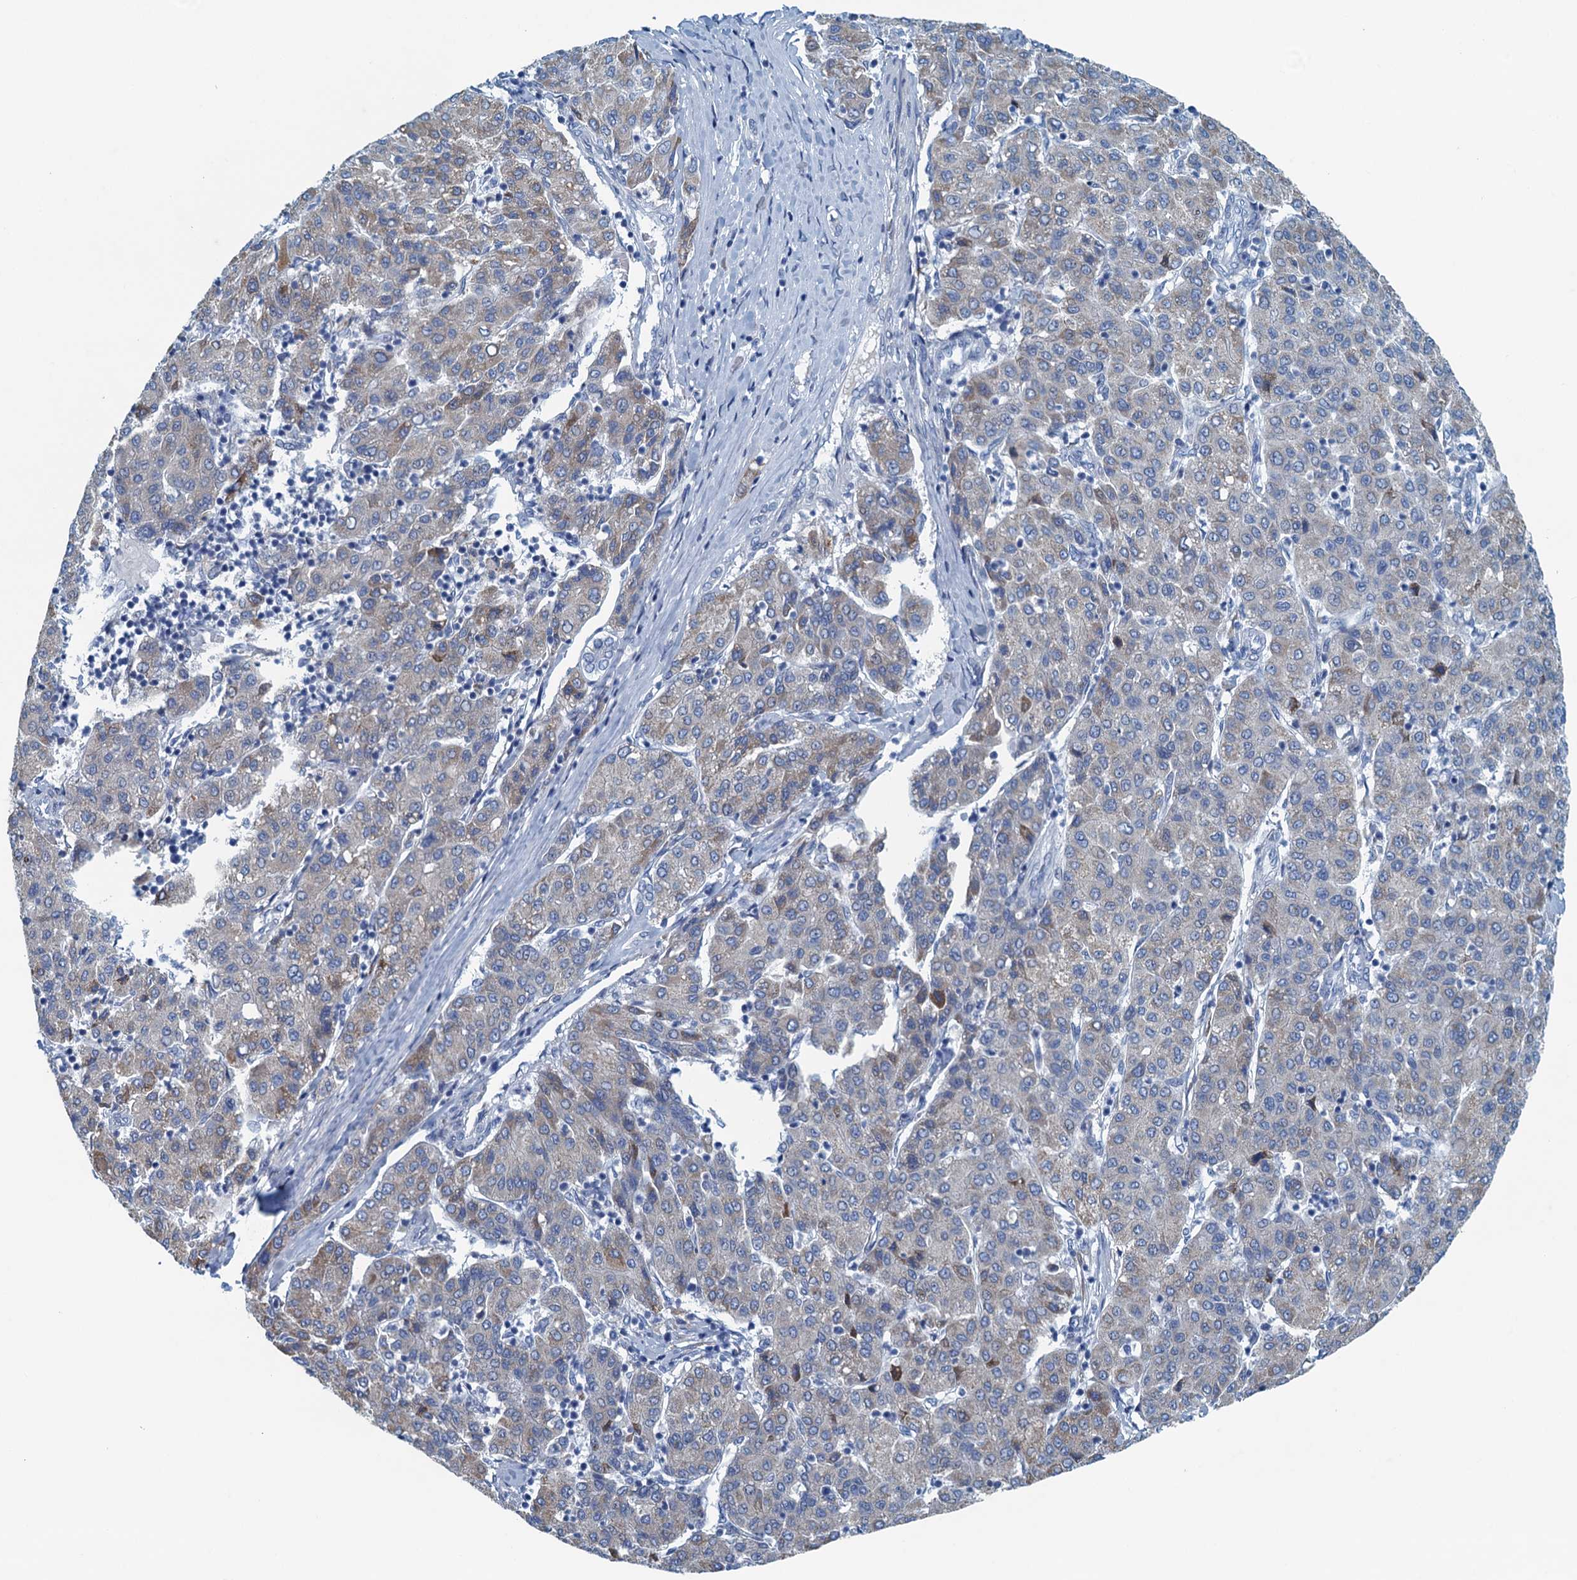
{"staining": {"intensity": "weak", "quantity": "<25%", "location": "cytoplasmic/membranous"}, "tissue": "liver cancer", "cell_type": "Tumor cells", "image_type": "cancer", "snomed": [{"axis": "morphology", "description": "Carcinoma, Hepatocellular, NOS"}, {"axis": "topography", "description": "Liver"}], "caption": "Tumor cells are negative for protein expression in human hepatocellular carcinoma (liver).", "gene": "C10orf88", "patient": {"sex": "male", "age": 65}}